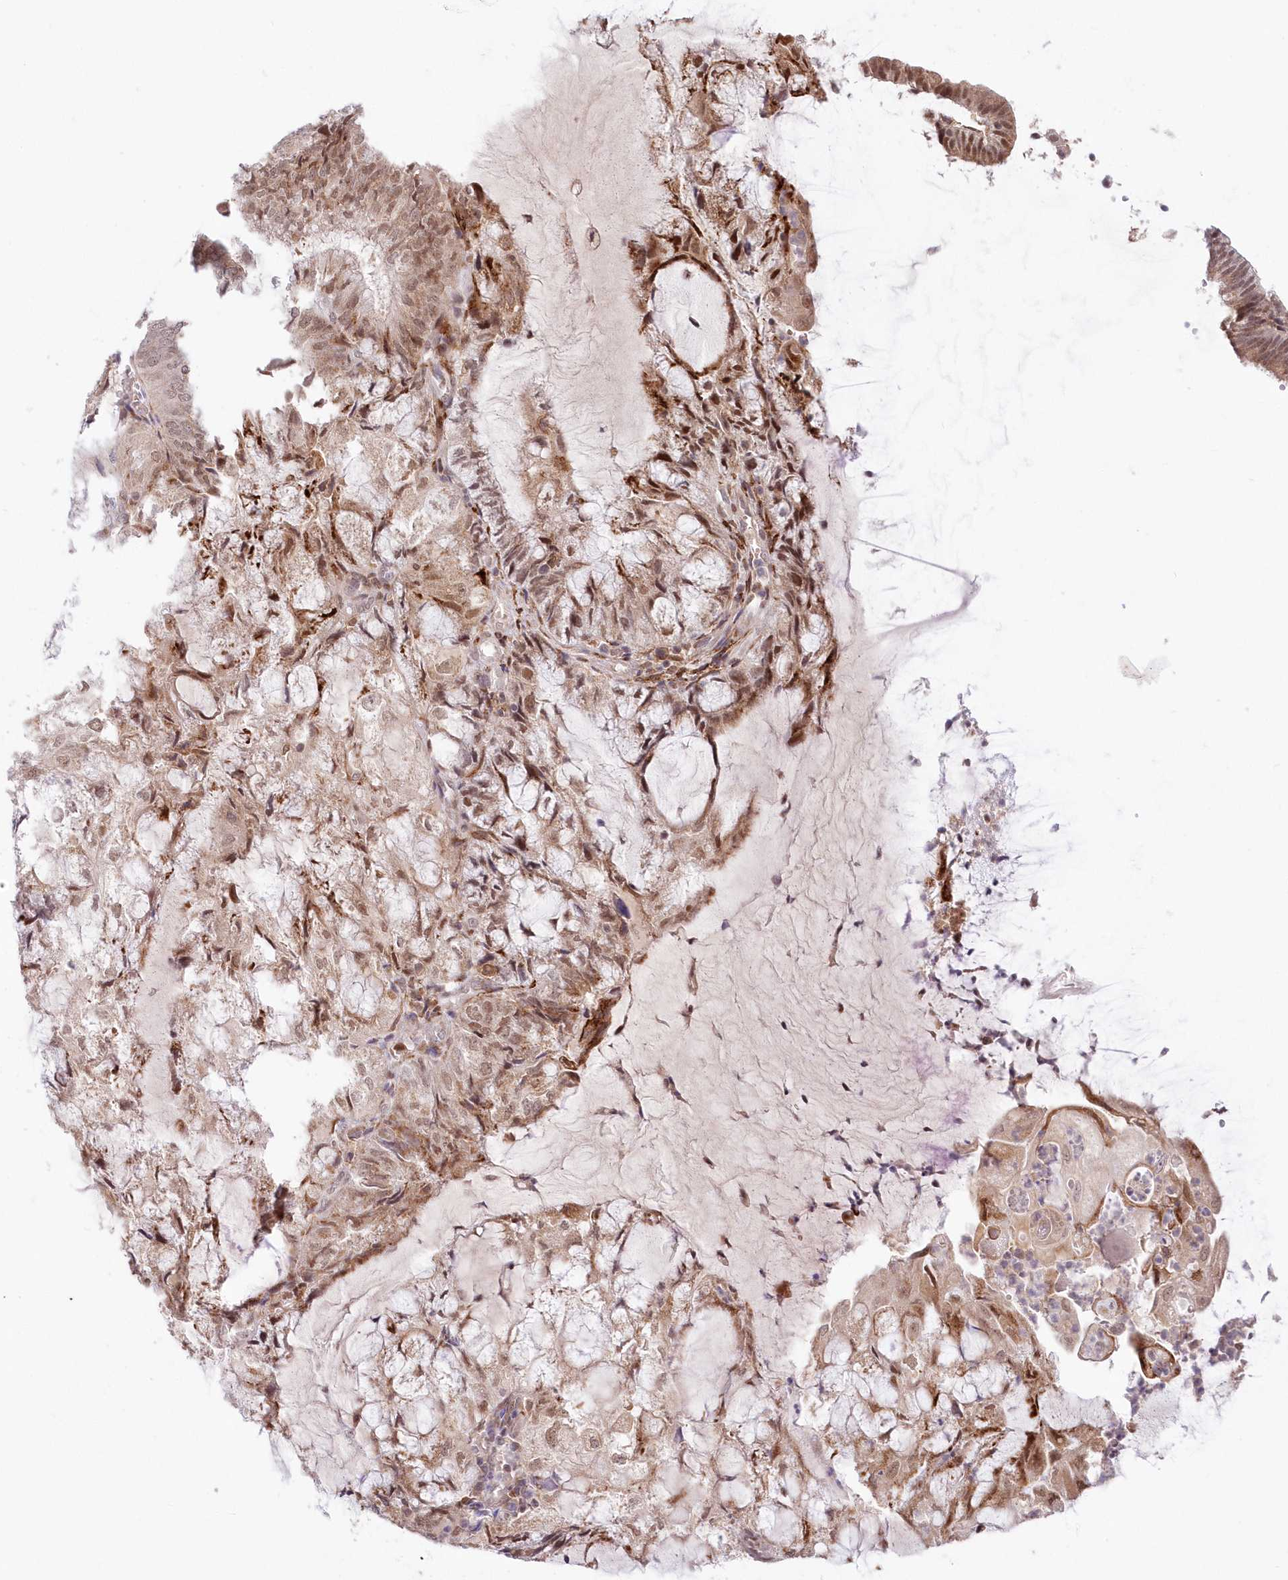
{"staining": {"intensity": "moderate", "quantity": ">75%", "location": "nuclear"}, "tissue": "endometrial cancer", "cell_type": "Tumor cells", "image_type": "cancer", "snomed": [{"axis": "morphology", "description": "Adenocarcinoma, NOS"}, {"axis": "topography", "description": "Endometrium"}], "caption": "Endometrial cancer stained for a protein (brown) exhibits moderate nuclear positive positivity in about >75% of tumor cells.", "gene": "LDB1", "patient": {"sex": "female", "age": 81}}